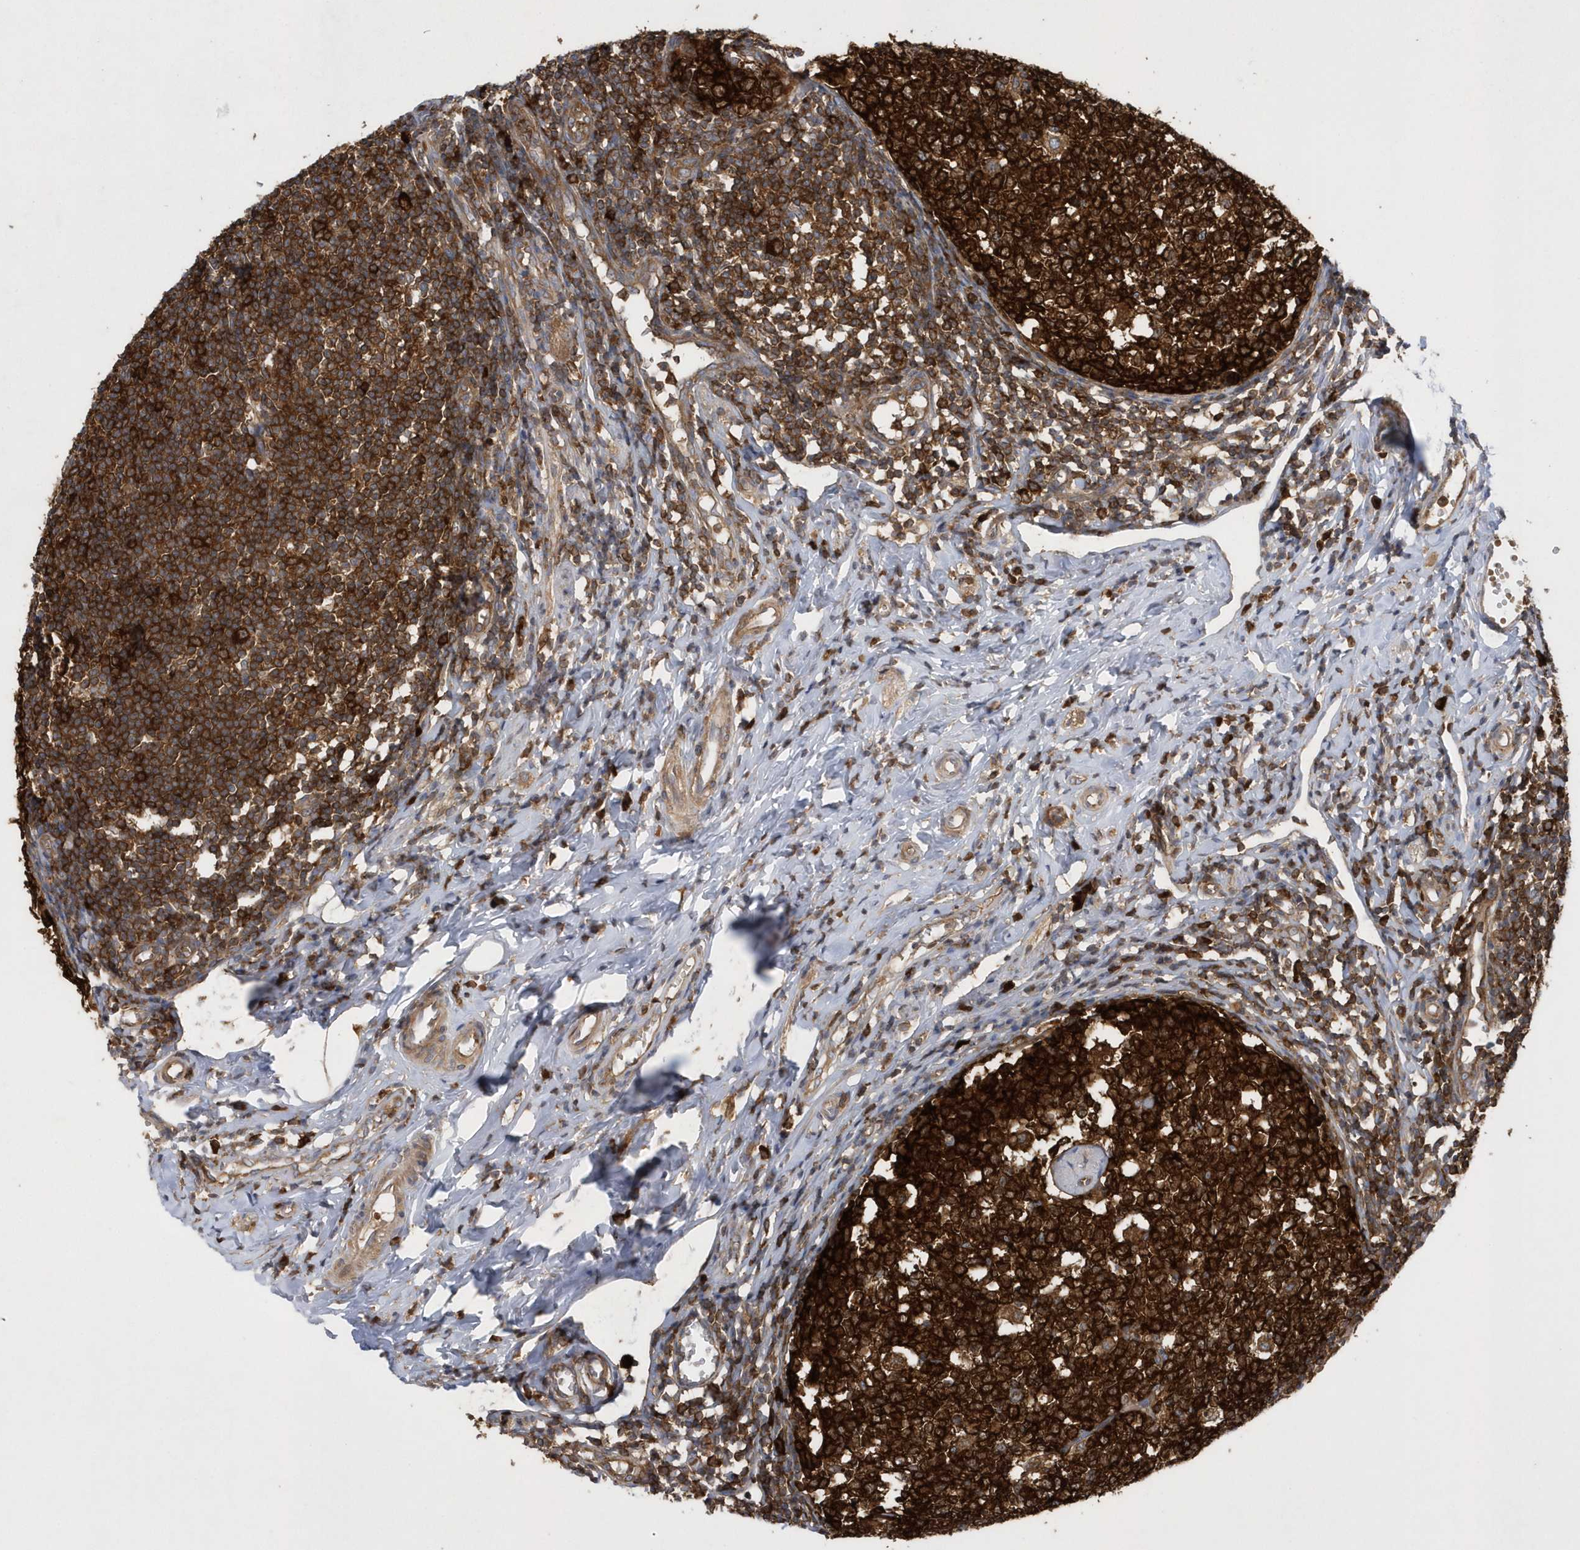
{"staining": {"intensity": "strong", "quantity": ">75%", "location": "cytoplasmic/membranous"}, "tissue": "appendix", "cell_type": "Glandular cells", "image_type": "normal", "snomed": [{"axis": "morphology", "description": "Normal tissue, NOS"}, {"axis": "topography", "description": "Appendix"}], "caption": "Immunohistochemistry of normal appendix shows high levels of strong cytoplasmic/membranous expression in approximately >75% of glandular cells.", "gene": "PAICS", "patient": {"sex": "male", "age": 14}}